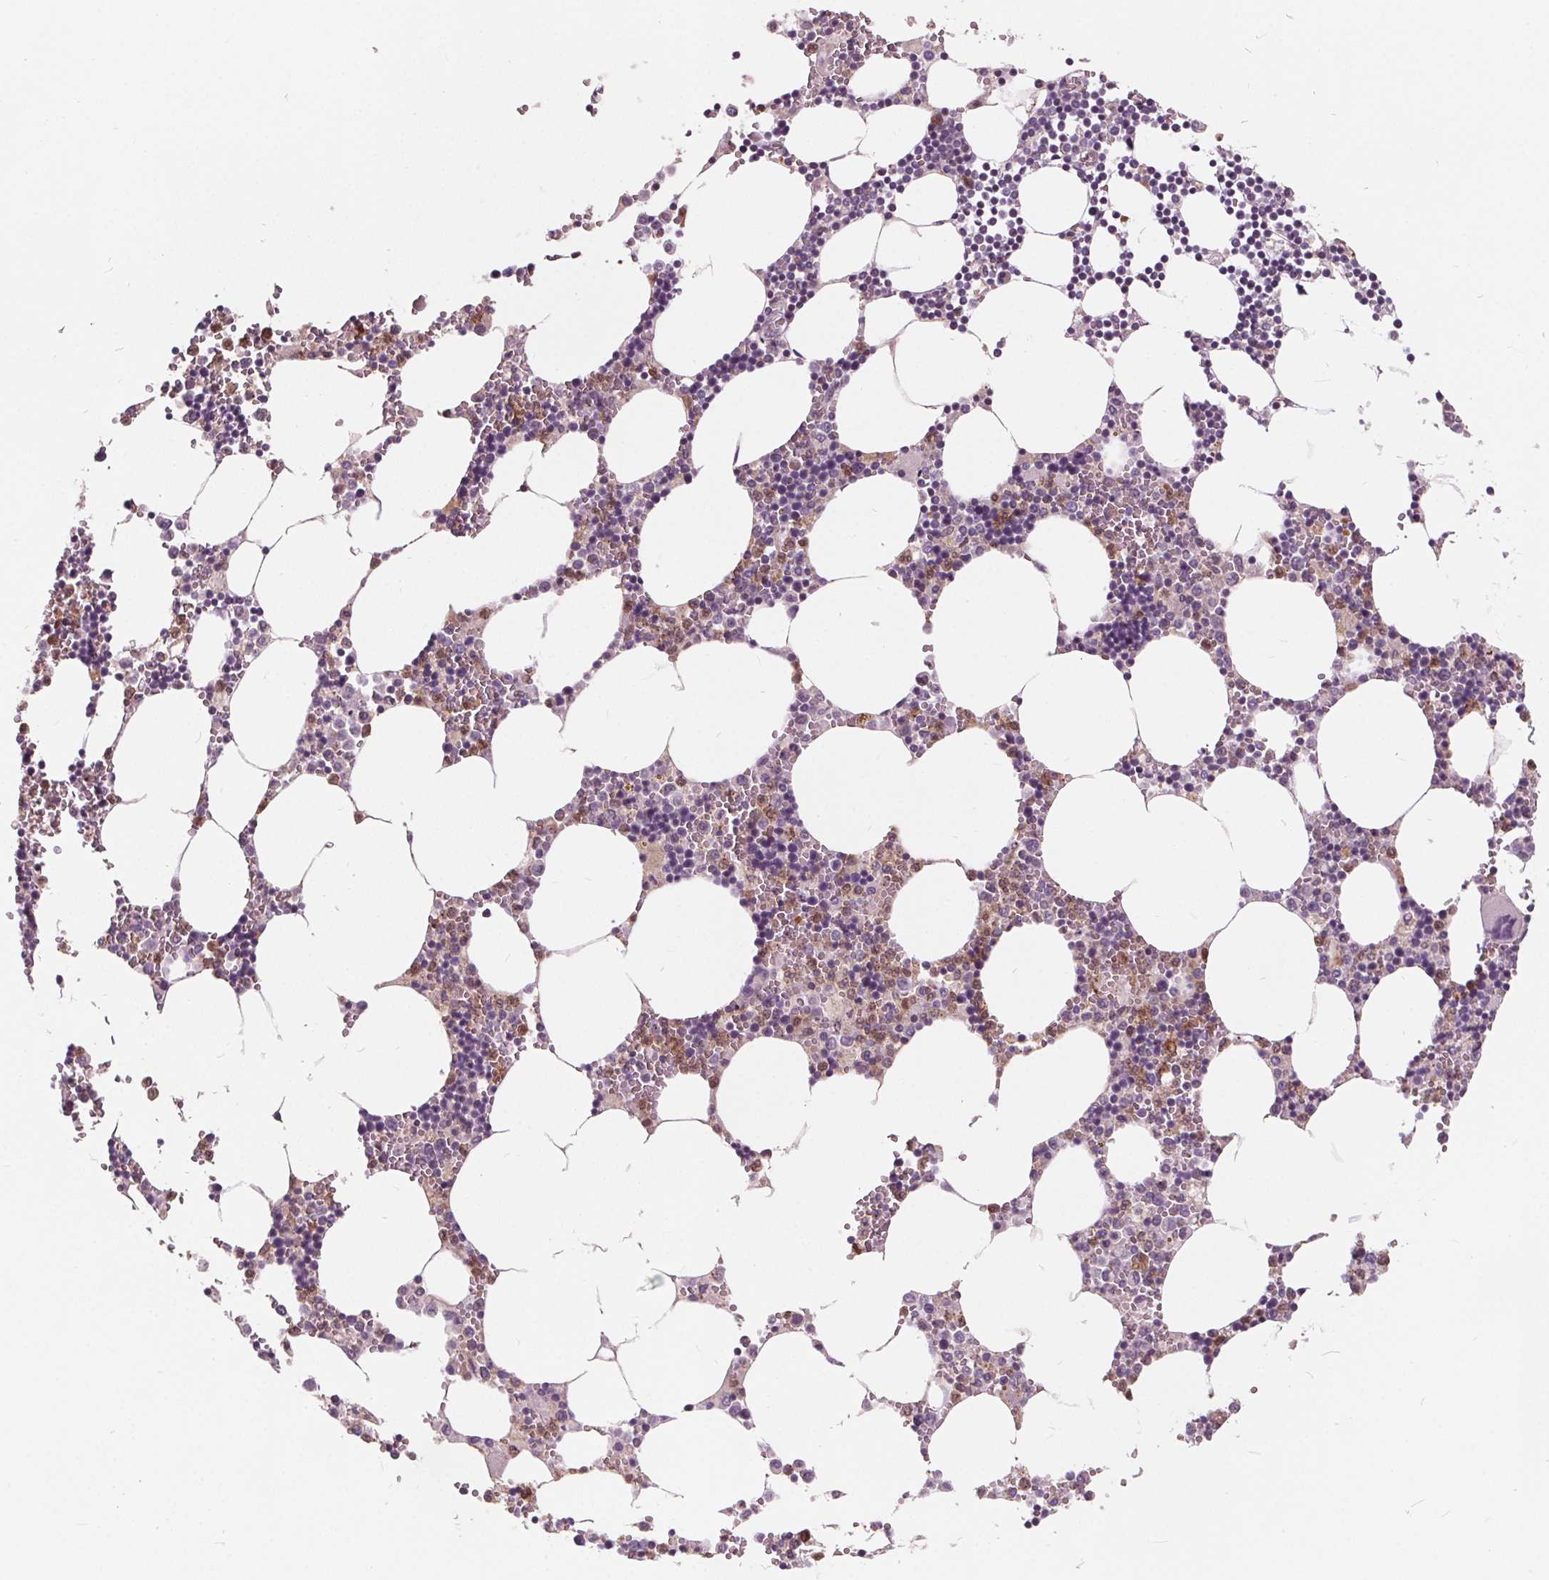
{"staining": {"intensity": "weak", "quantity": "<25%", "location": "cytoplasmic/membranous"}, "tissue": "bone marrow", "cell_type": "Hematopoietic cells", "image_type": "normal", "snomed": [{"axis": "morphology", "description": "Normal tissue, NOS"}, {"axis": "topography", "description": "Bone marrow"}], "caption": "Protein analysis of normal bone marrow demonstrates no significant staining in hematopoietic cells.", "gene": "HAAO", "patient": {"sex": "male", "age": 54}}